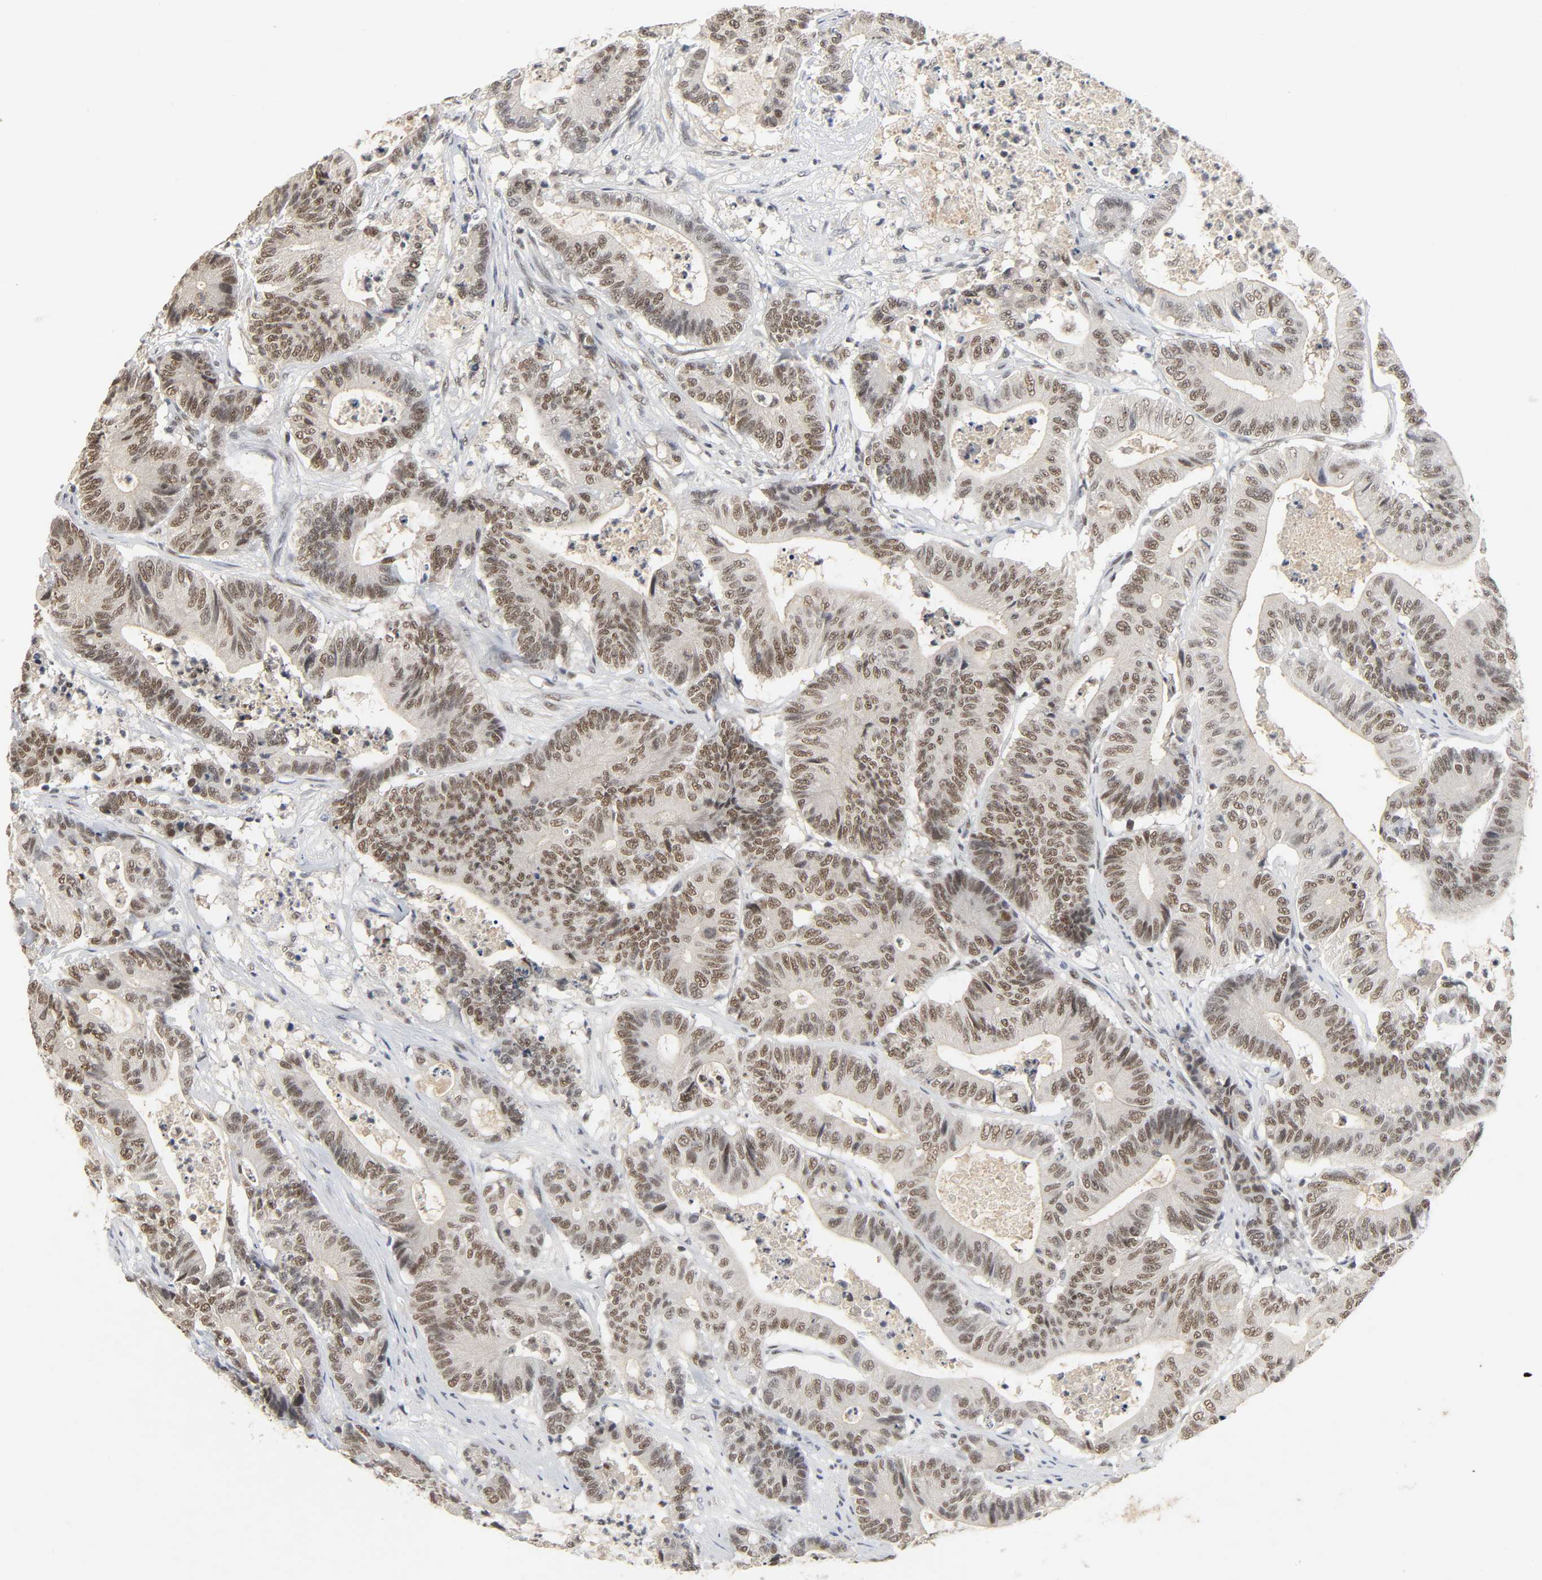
{"staining": {"intensity": "moderate", "quantity": ">75%", "location": "nuclear"}, "tissue": "colorectal cancer", "cell_type": "Tumor cells", "image_type": "cancer", "snomed": [{"axis": "morphology", "description": "Adenocarcinoma, NOS"}, {"axis": "topography", "description": "Colon"}], "caption": "Moderate nuclear expression is present in about >75% of tumor cells in colorectal cancer (adenocarcinoma).", "gene": "NCOA6", "patient": {"sex": "female", "age": 84}}